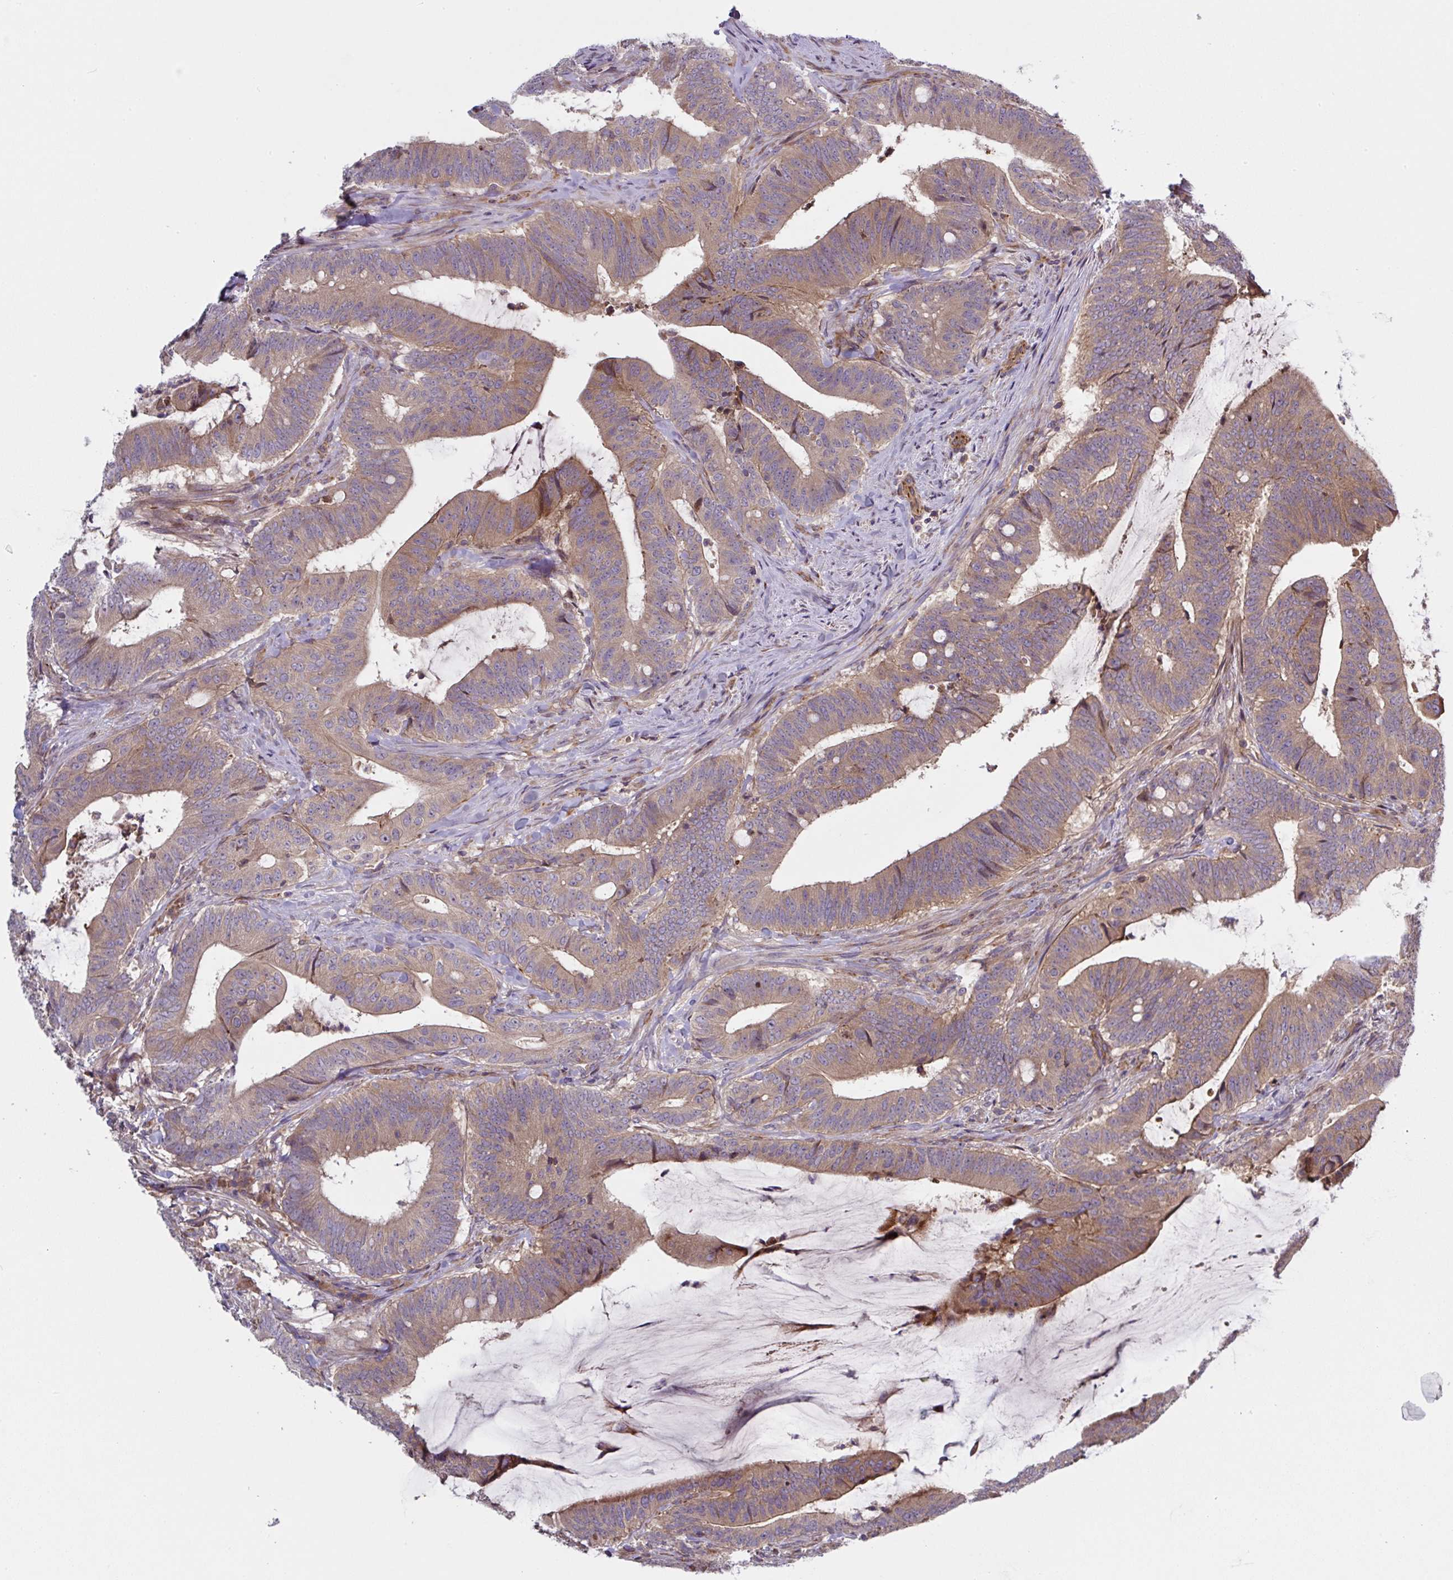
{"staining": {"intensity": "weak", "quantity": "25%-75%", "location": "cytoplasmic/membranous"}, "tissue": "colorectal cancer", "cell_type": "Tumor cells", "image_type": "cancer", "snomed": [{"axis": "morphology", "description": "Adenocarcinoma, NOS"}, {"axis": "topography", "description": "Colon"}], "caption": "Weak cytoplasmic/membranous protein positivity is identified in about 25%-75% of tumor cells in colorectal adenocarcinoma.", "gene": "APOBEC3D", "patient": {"sex": "female", "age": 43}}